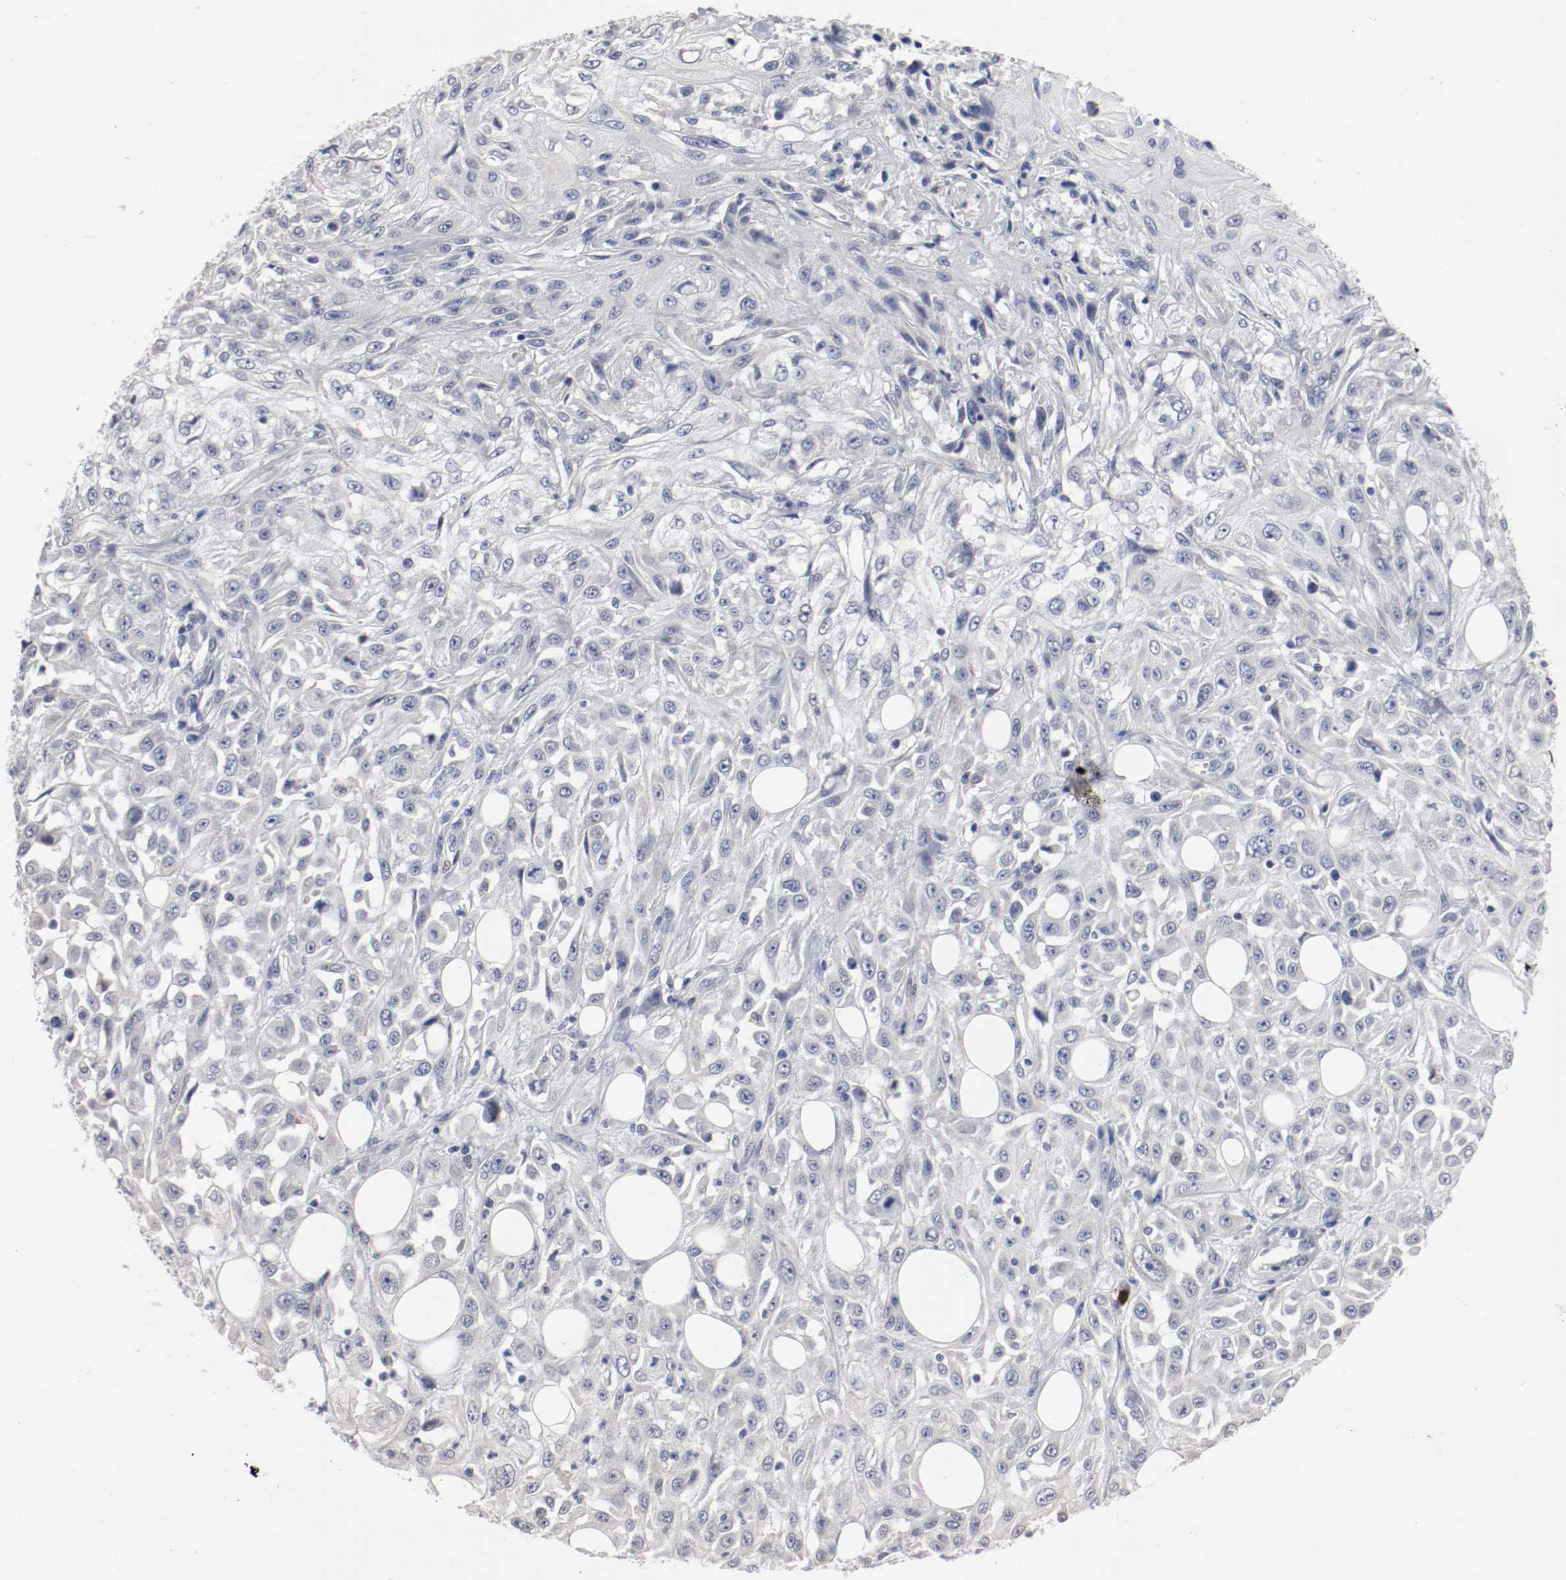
{"staining": {"intensity": "negative", "quantity": "none", "location": "none"}, "tissue": "skin cancer", "cell_type": "Tumor cells", "image_type": "cancer", "snomed": [{"axis": "morphology", "description": "Squamous cell carcinoma, NOS"}, {"axis": "topography", "description": "Skin"}], "caption": "Human skin cancer stained for a protein using IHC exhibits no positivity in tumor cells.", "gene": "CEBPE", "patient": {"sex": "male", "age": 75}}